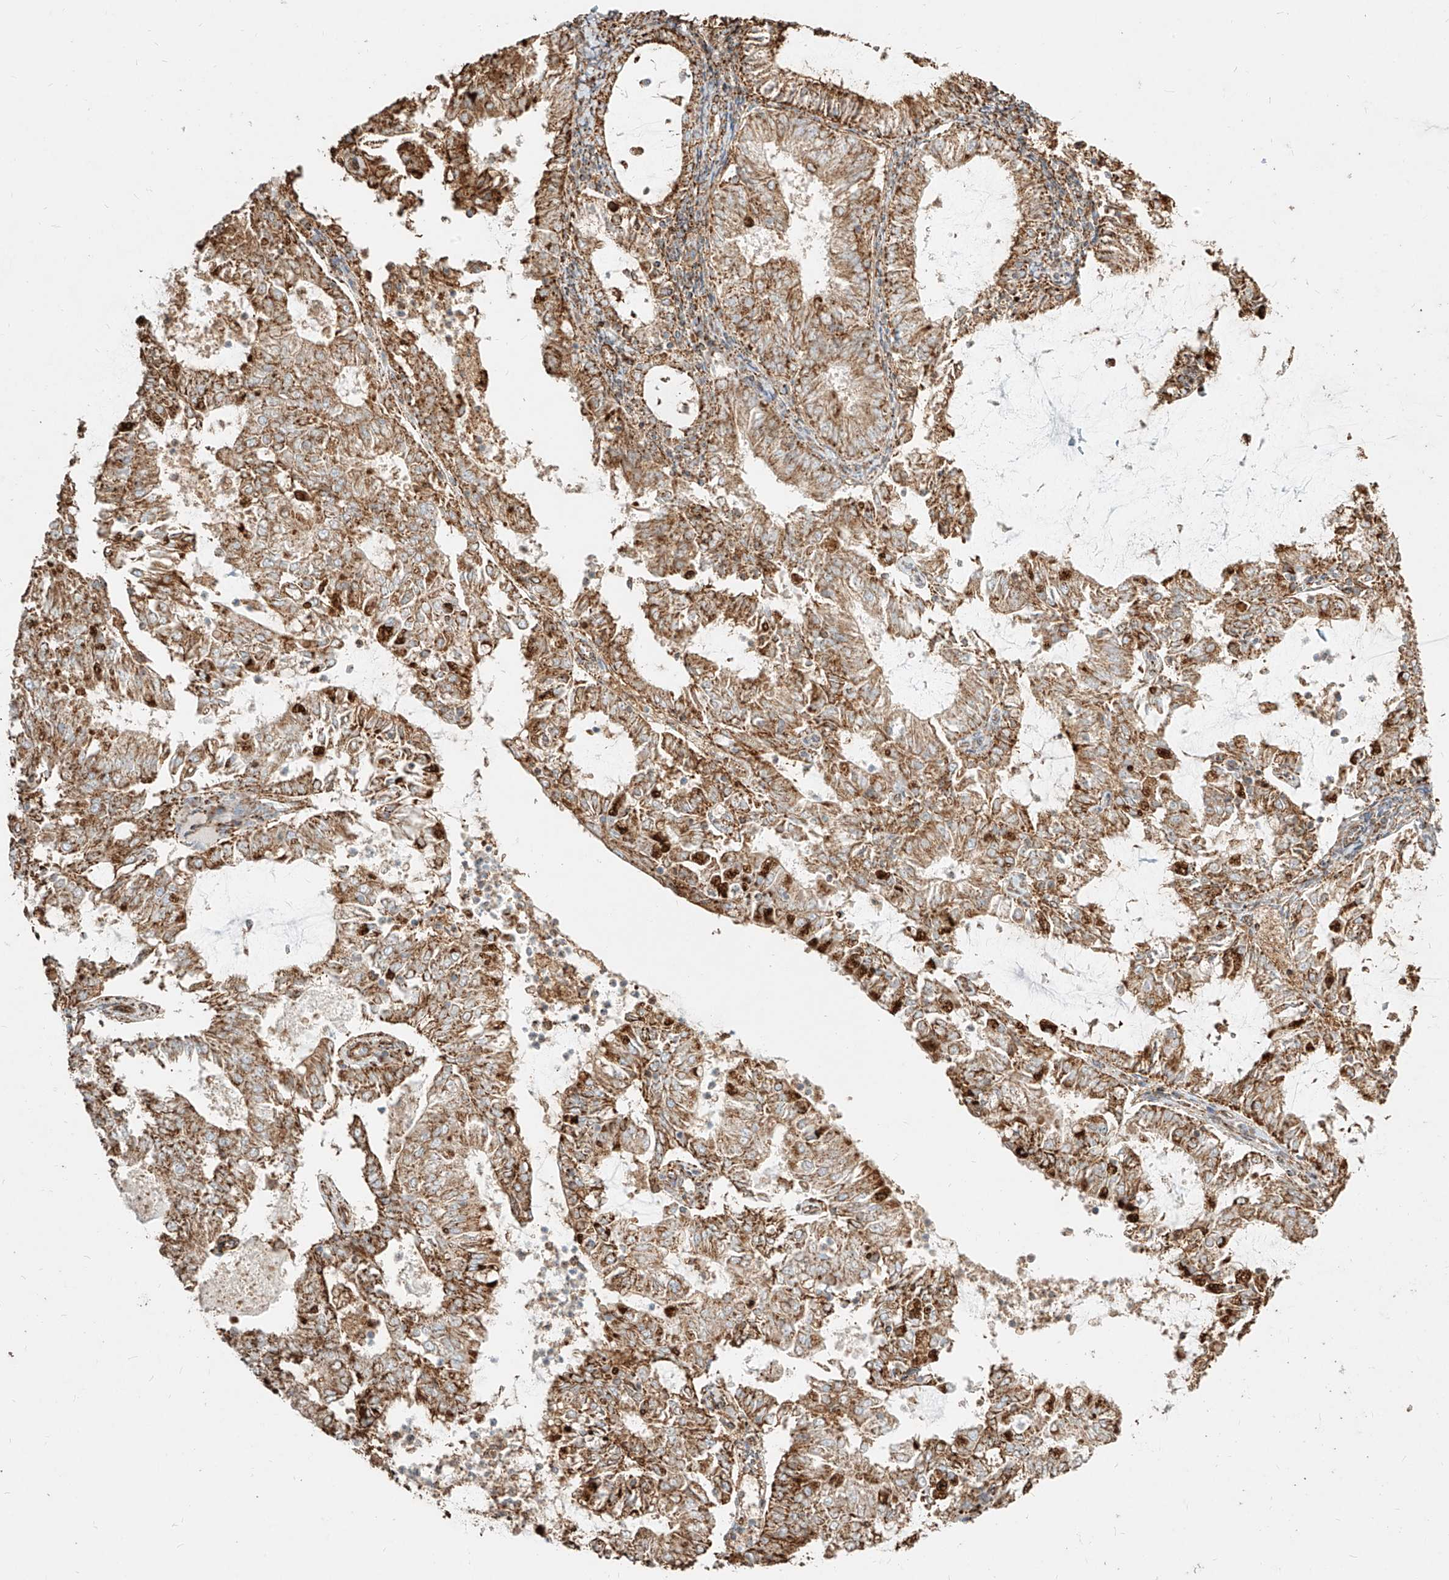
{"staining": {"intensity": "moderate", "quantity": ">75%", "location": "cytoplasmic/membranous"}, "tissue": "endometrial cancer", "cell_type": "Tumor cells", "image_type": "cancer", "snomed": [{"axis": "morphology", "description": "Adenocarcinoma, NOS"}, {"axis": "topography", "description": "Endometrium"}], "caption": "This is a micrograph of immunohistochemistry staining of endometrial cancer (adenocarcinoma), which shows moderate positivity in the cytoplasmic/membranous of tumor cells.", "gene": "MTX2", "patient": {"sex": "female", "age": 57}}